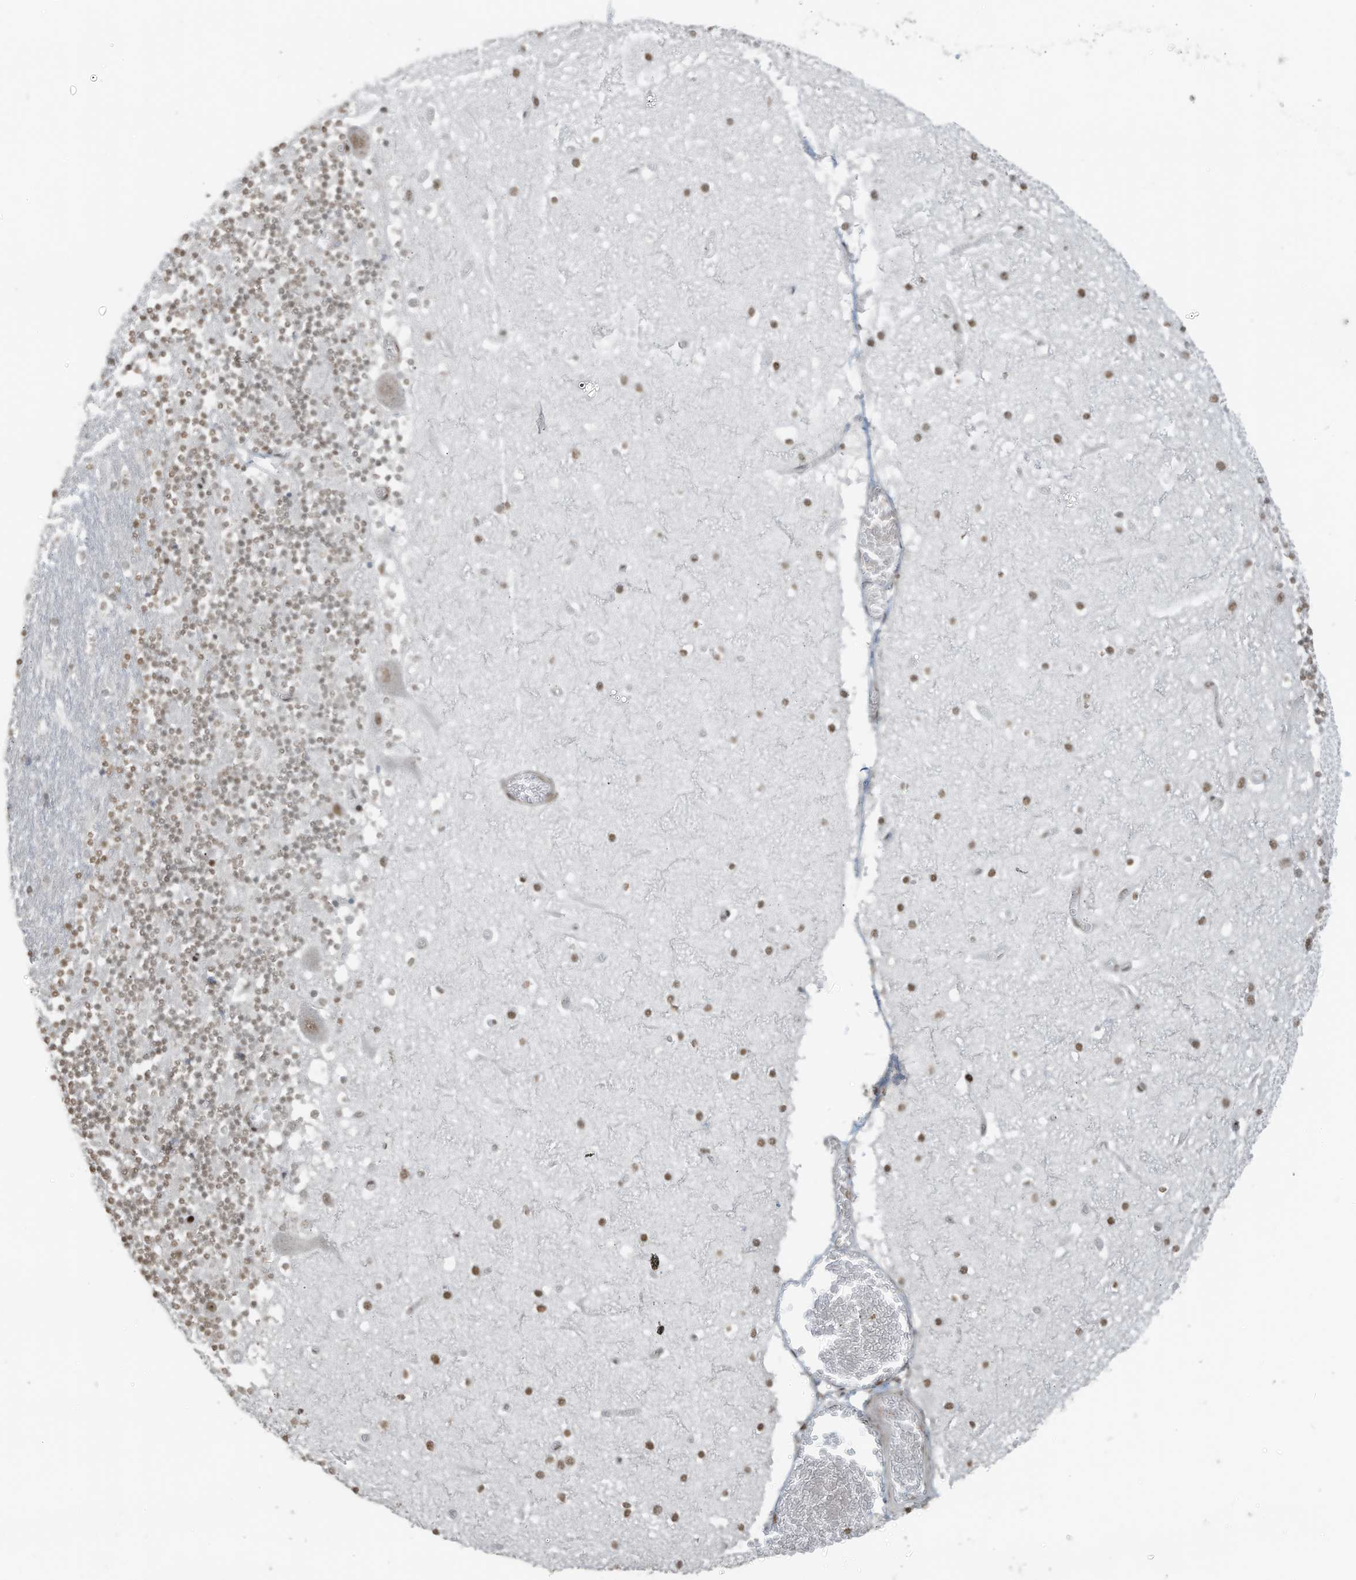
{"staining": {"intensity": "moderate", "quantity": ">75%", "location": "nuclear"}, "tissue": "cerebellum", "cell_type": "Cells in granular layer", "image_type": "normal", "snomed": [{"axis": "morphology", "description": "Normal tissue, NOS"}, {"axis": "topography", "description": "Cerebellum"}], "caption": "Brown immunohistochemical staining in normal human cerebellum shows moderate nuclear expression in approximately >75% of cells in granular layer.", "gene": "PCNP", "patient": {"sex": "female", "age": 28}}